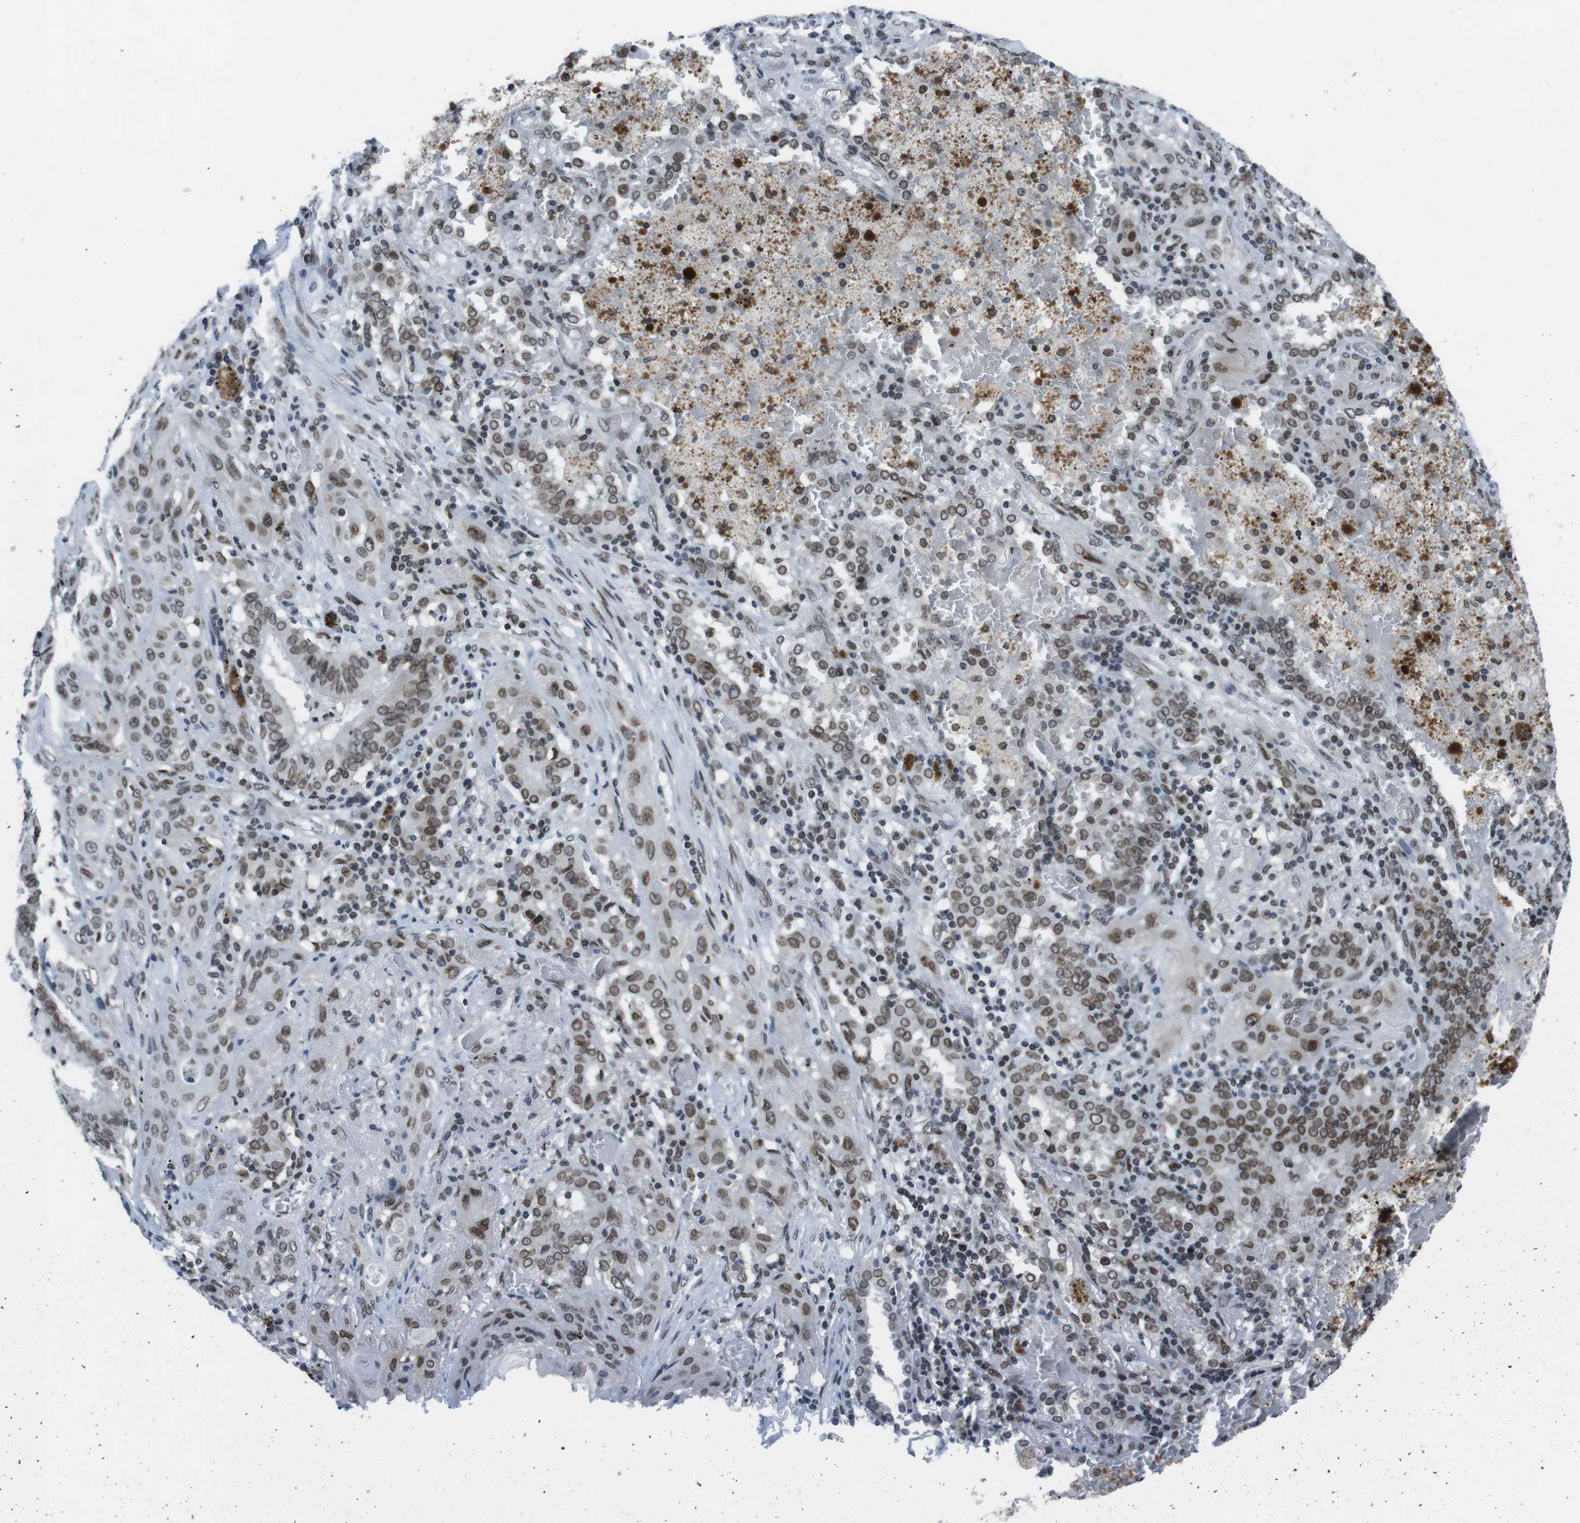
{"staining": {"intensity": "moderate", "quantity": ">75%", "location": "cytoplasmic/membranous,nuclear"}, "tissue": "lung cancer", "cell_type": "Tumor cells", "image_type": "cancer", "snomed": [{"axis": "morphology", "description": "Squamous cell carcinoma, NOS"}, {"axis": "topography", "description": "Lung"}], "caption": "IHC histopathology image of lung cancer stained for a protein (brown), which reveals medium levels of moderate cytoplasmic/membranous and nuclear expression in approximately >75% of tumor cells.", "gene": "MAD1L1", "patient": {"sex": "female", "age": 47}}